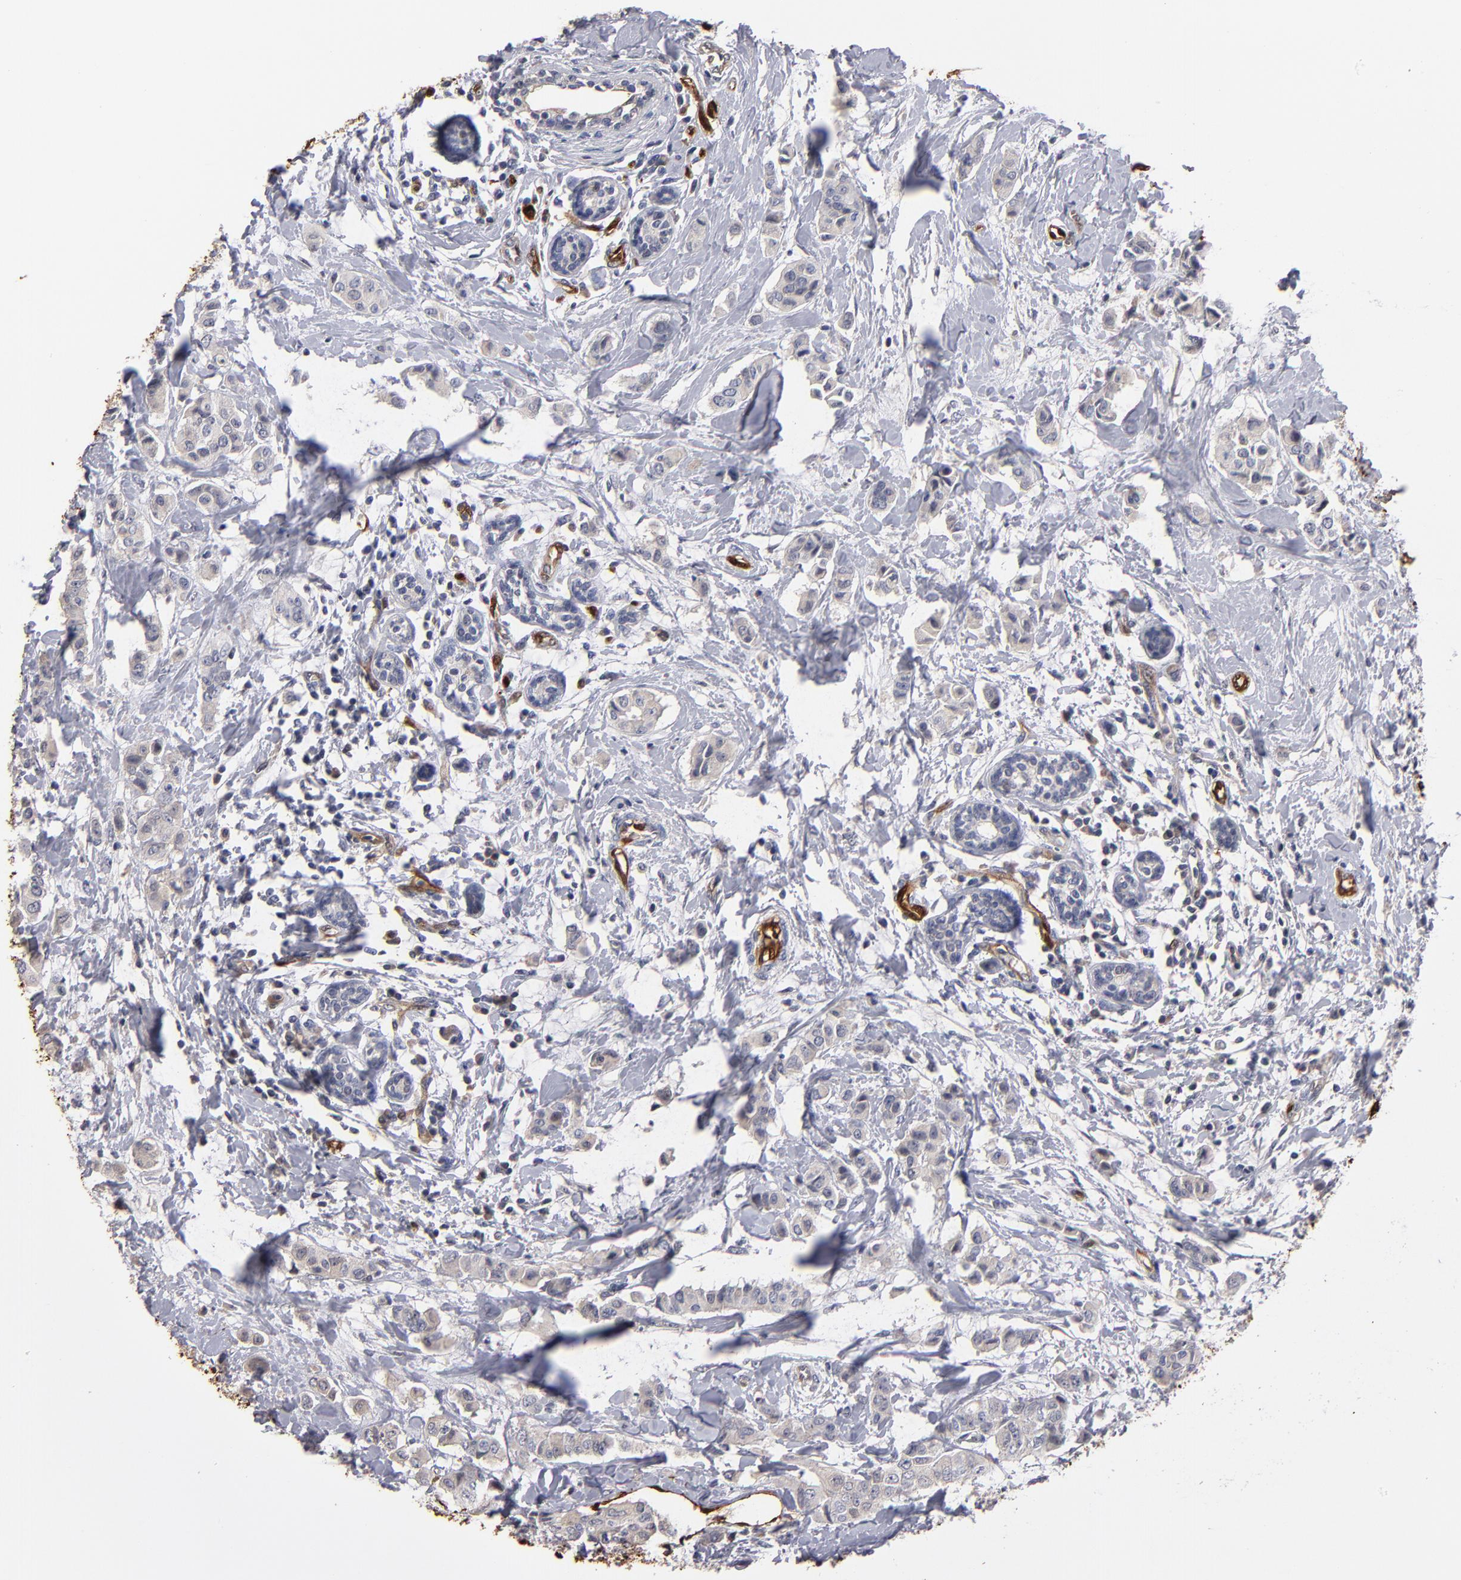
{"staining": {"intensity": "negative", "quantity": "none", "location": "none"}, "tissue": "breast cancer", "cell_type": "Tumor cells", "image_type": "cancer", "snomed": [{"axis": "morphology", "description": "Duct carcinoma"}, {"axis": "topography", "description": "Breast"}], "caption": "Tumor cells show no significant protein expression in infiltrating ductal carcinoma (breast).", "gene": "FABP4", "patient": {"sex": "female", "age": 40}}